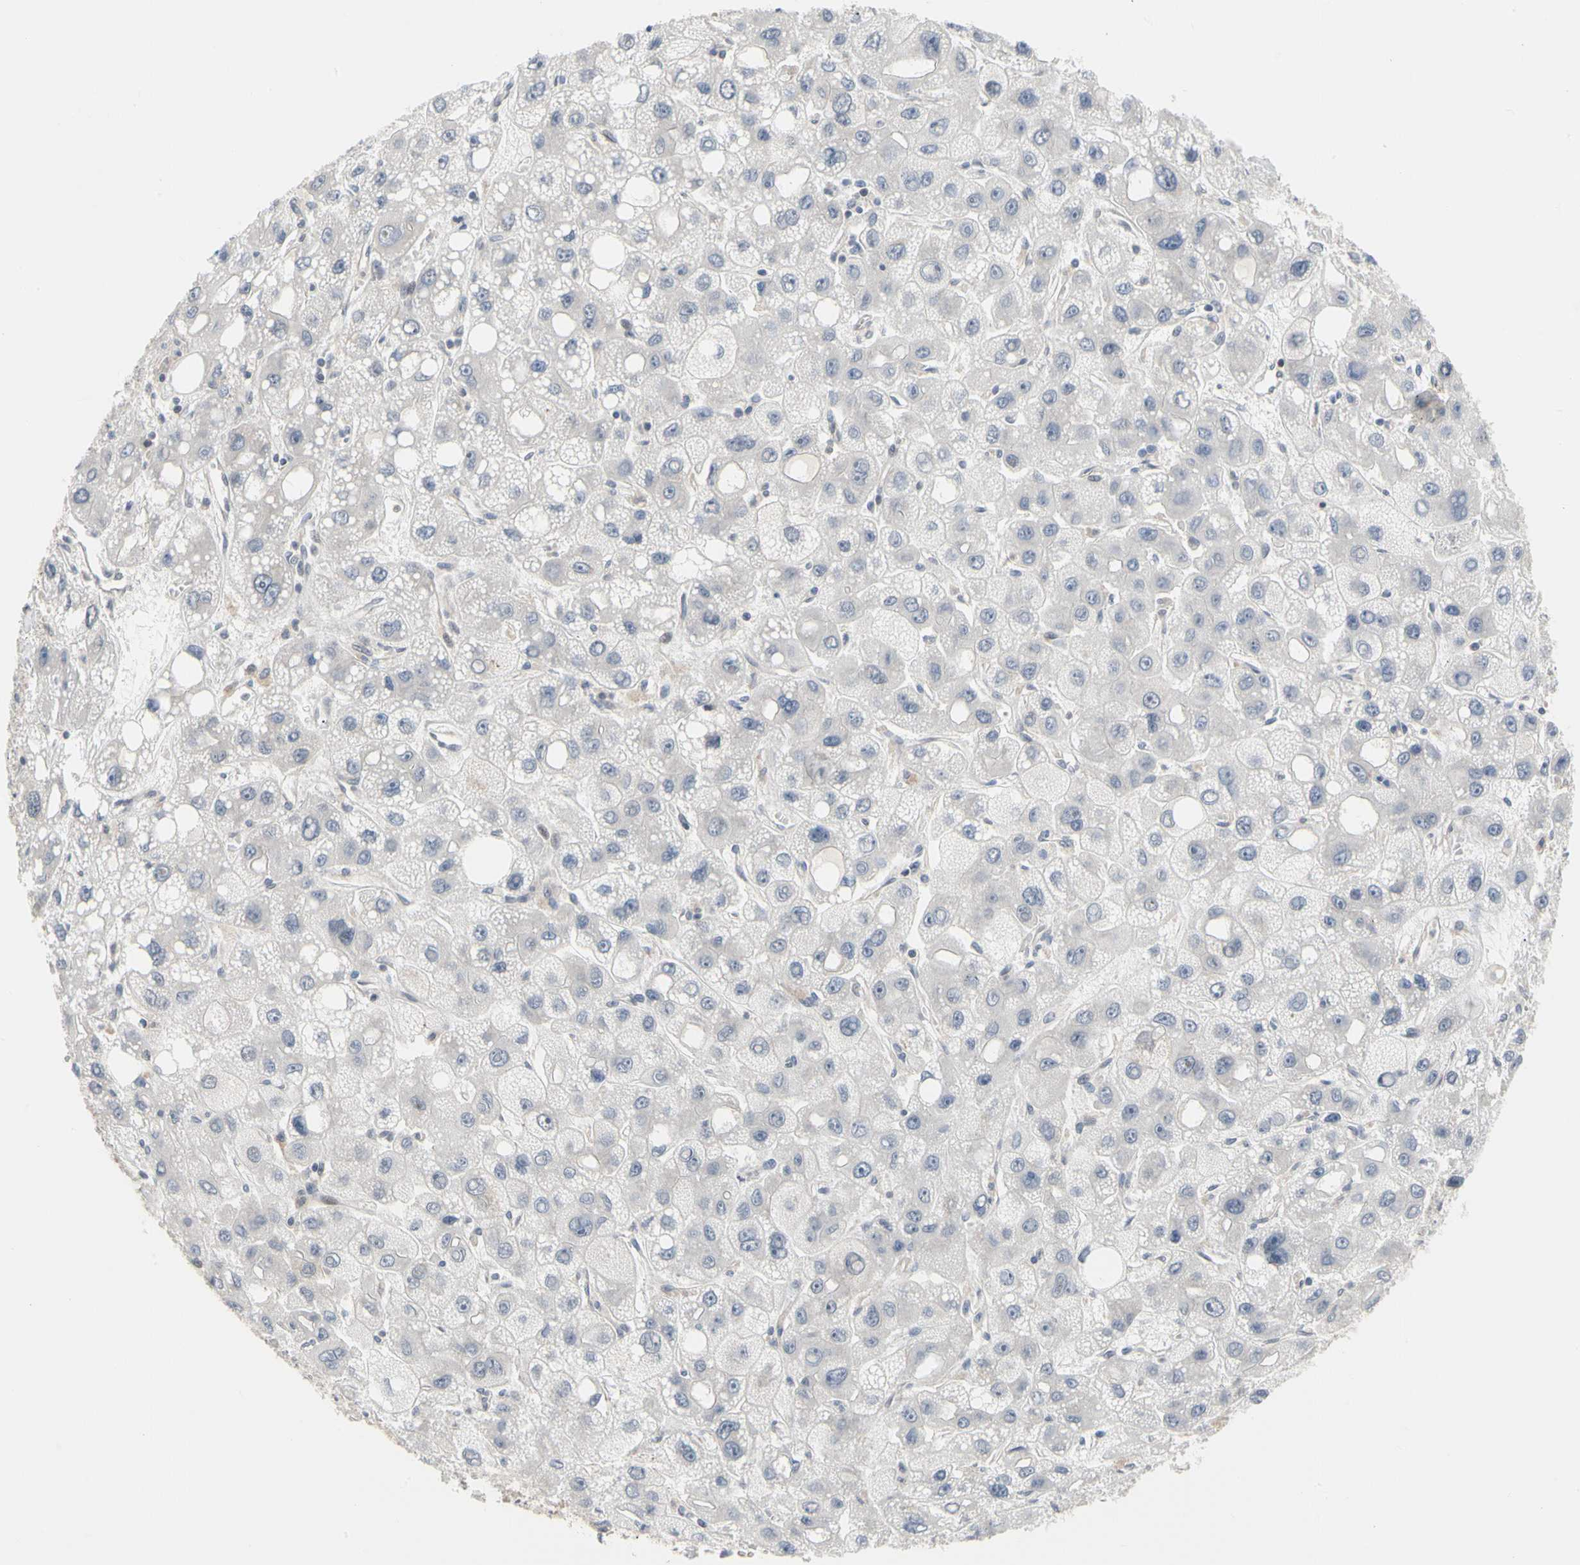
{"staining": {"intensity": "negative", "quantity": "none", "location": "none"}, "tissue": "liver cancer", "cell_type": "Tumor cells", "image_type": "cancer", "snomed": [{"axis": "morphology", "description": "Carcinoma, Hepatocellular, NOS"}, {"axis": "topography", "description": "Liver"}], "caption": "Immunohistochemistry (IHC) image of neoplastic tissue: human liver hepatocellular carcinoma stained with DAB (3,3'-diaminobenzidine) demonstrates no significant protein positivity in tumor cells.", "gene": "CDK5", "patient": {"sex": "male", "age": 55}}